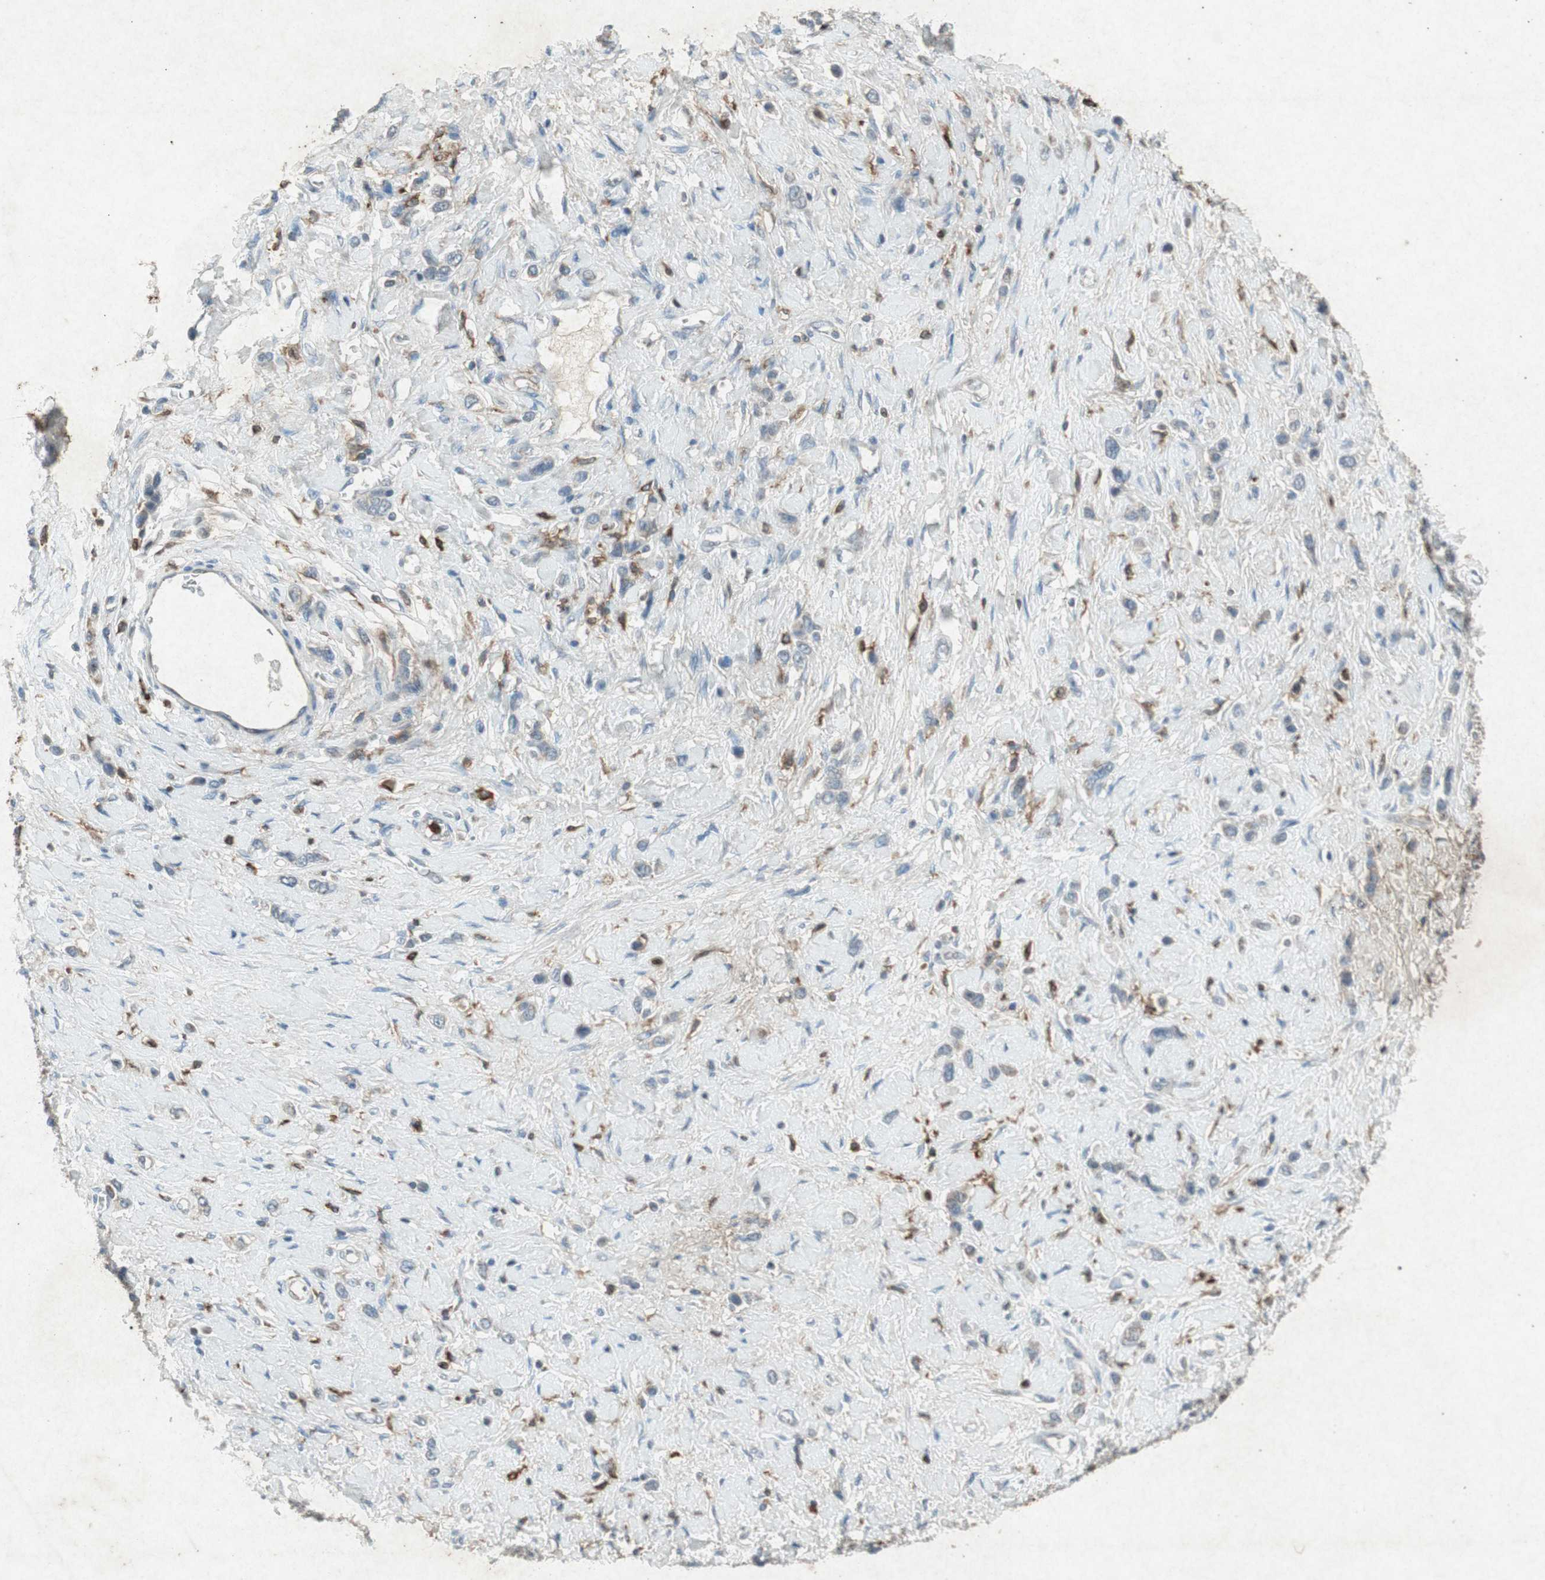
{"staining": {"intensity": "weak", "quantity": "25%-75%", "location": "cytoplasmic/membranous"}, "tissue": "stomach cancer", "cell_type": "Tumor cells", "image_type": "cancer", "snomed": [{"axis": "morphology", "description": "Normal tissue, NOS"}, {"axis": "morphology", "description": "Adenocarcinoma, NOS"}, {"axis": "topography", "description": "Stomach, upper"}, {"axis": "topography", "description": "Stomach"}], "caption": "DAB immunohistochemical staining of stomach cancer displays weak cytoplasmic/membranous protein staining in approximately 25%-75% of tumor cells. Nuclei are stained in blue.", "gene": "TYROBP", "patient": {"sex": "female", "age": 65}}